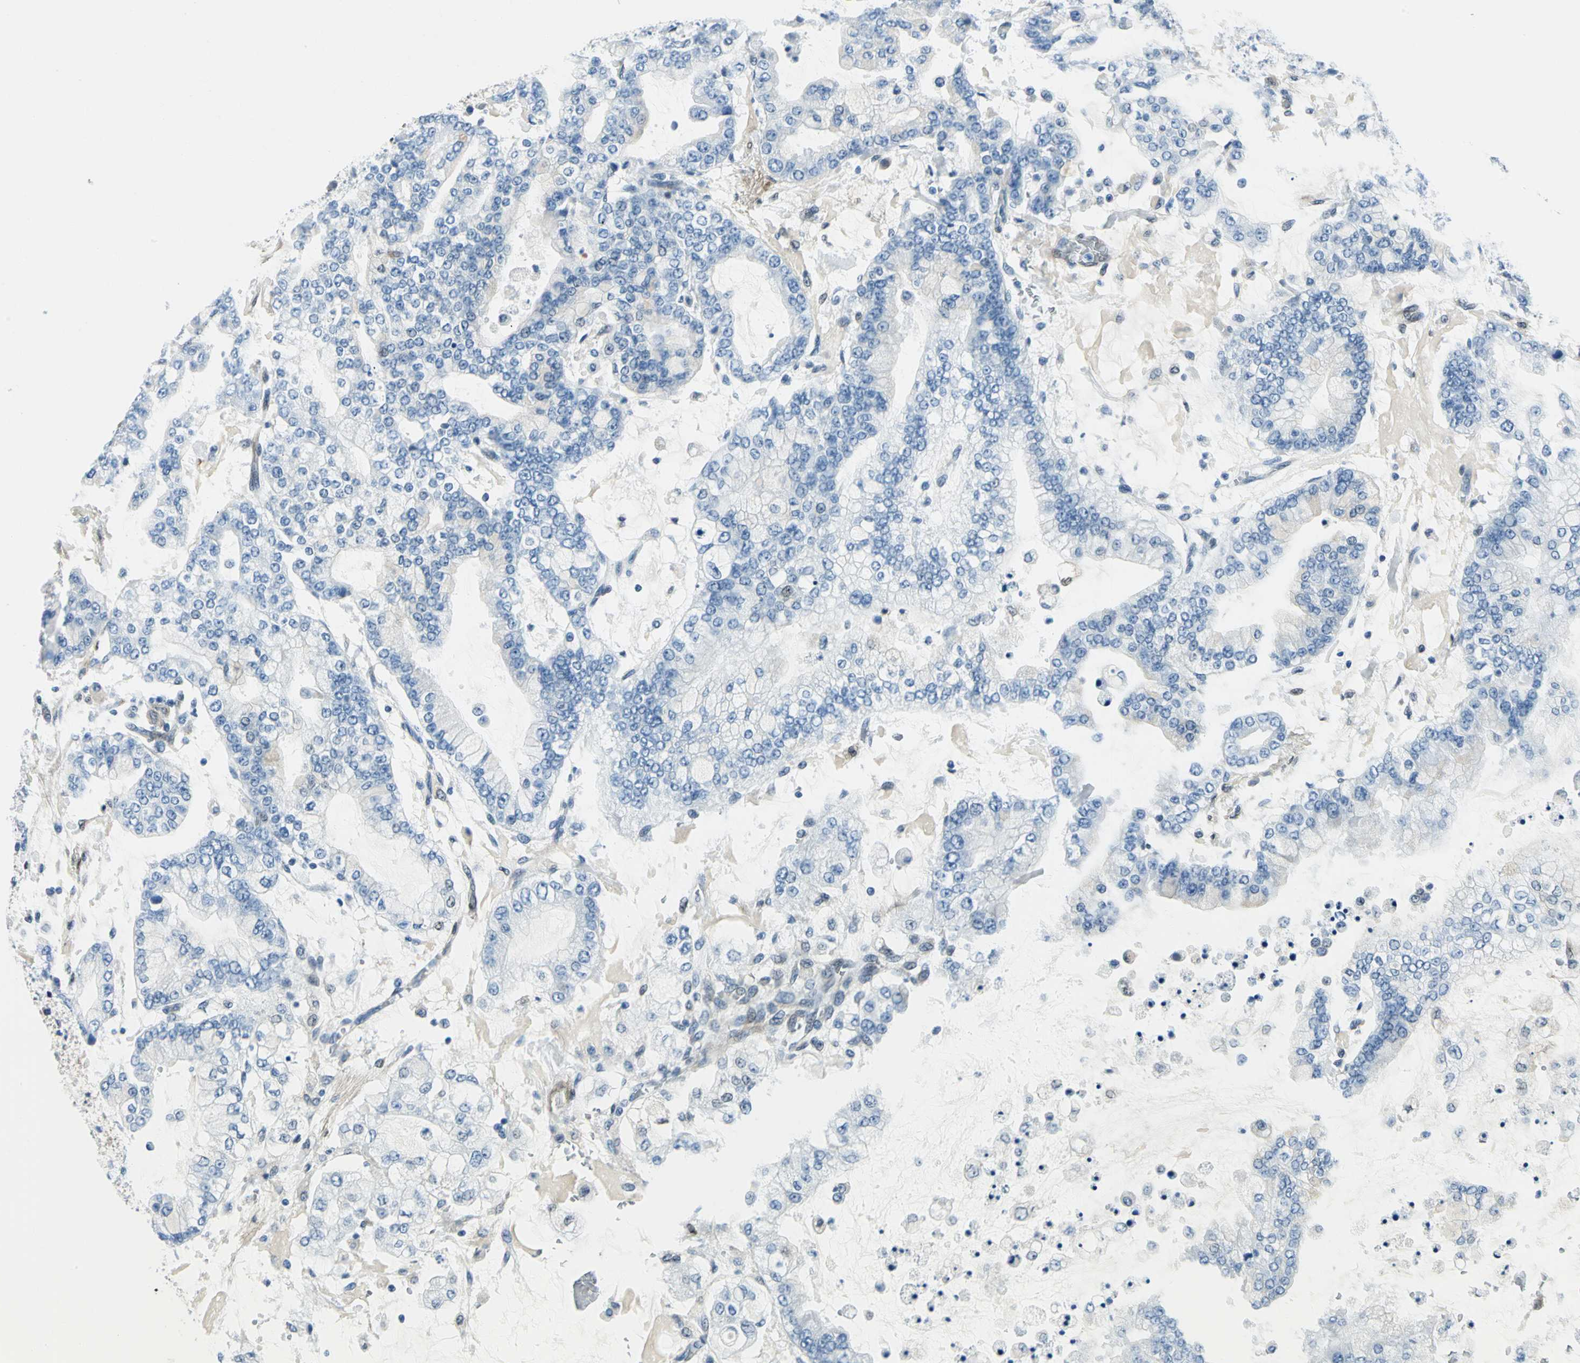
{"staining": {"intensity": "negative", "quantity": "none", "location": "none"}, "tissue": "stomach cancer", "cell_type": "Tumor cells", "image_type": "cancer", "snomed": [{"axis": "morphology", "description": "Adenocarcinoma, NOS"}, {"axis": "topography", "description": "Stomach"}], "caption": "A high-resolution histopathology image shows IHC staining of stomach adenocarcinoma, which reveals no significant positivity in tumor cells.", "gene": "HSPB1", "patient": {"sex": "male", "age": 76}}